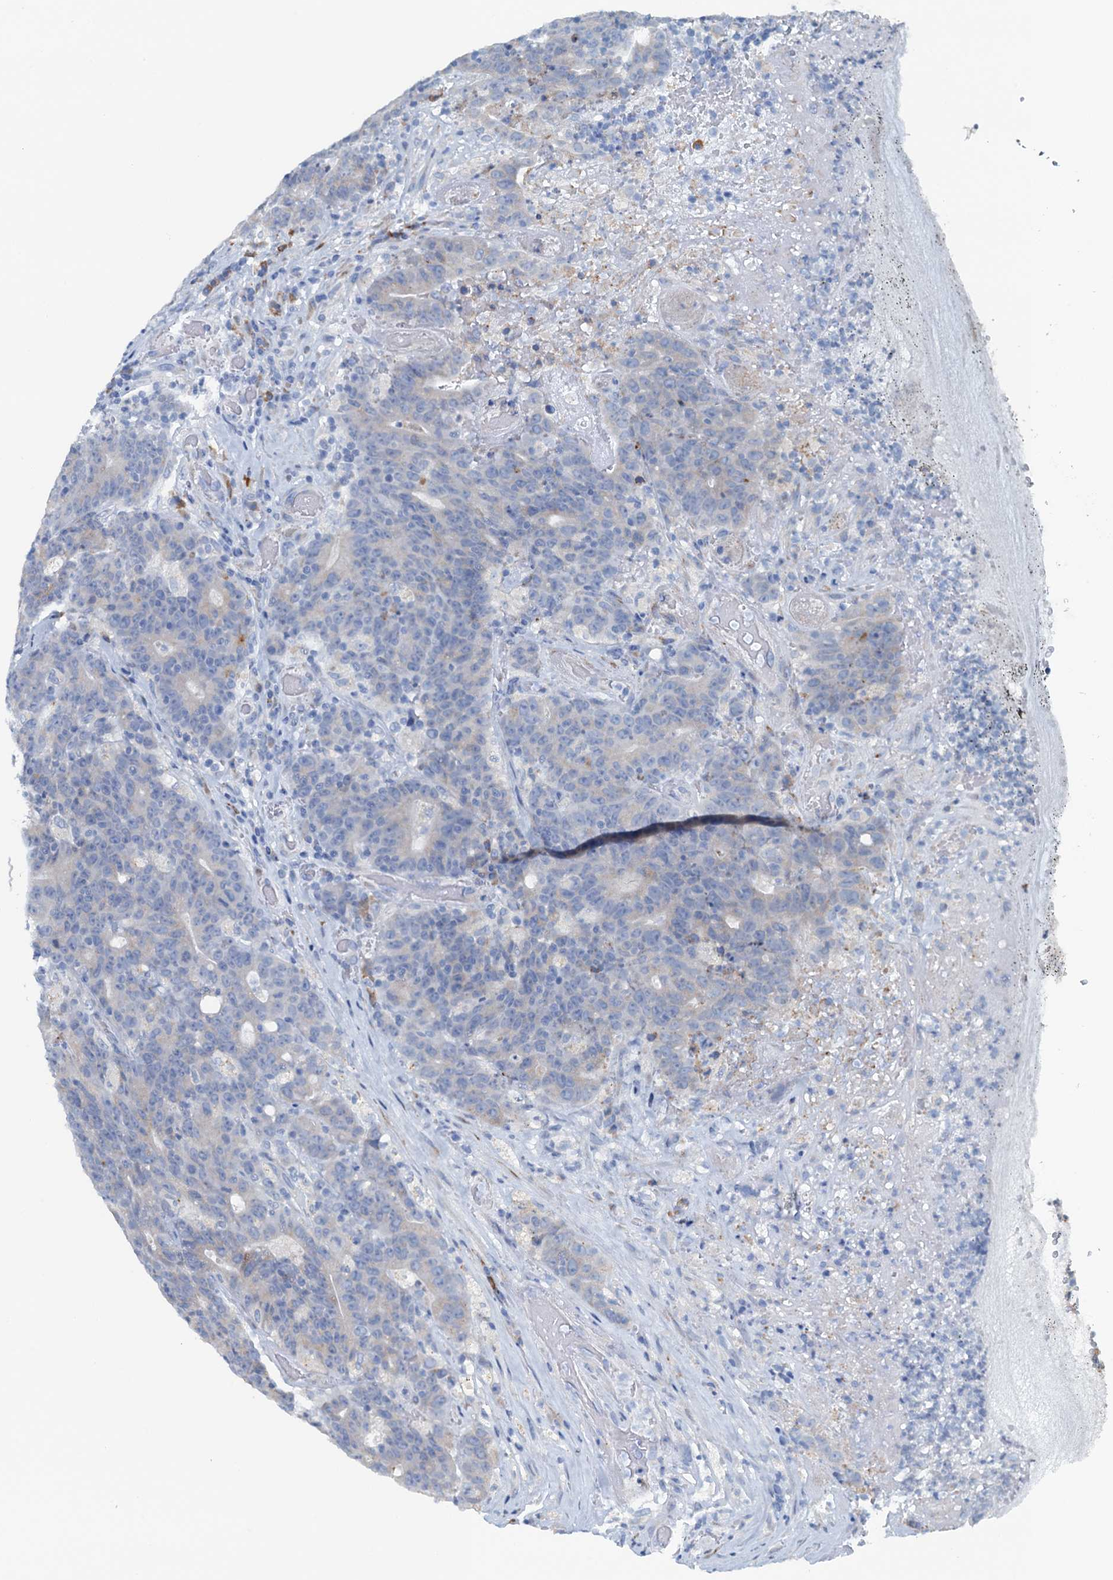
{"staining": {"intensity": "negative", "quantity": "none", "location": "none"}, "tissue": "colorectal cancer", "cell_type": "Tumor cells", "image_type": "cancer", "snomed": [{"axis": "morphology", "description": "Adenocarcinoma, NOS"}, {"axis": "topography", "description": "Colon"}], "caption": "The image exhibits no significant staining in tumor cells of adenocarcinoma (colorectal).", "gene": "CBLIF", "patient": {"sex": "female", "age": 75}}